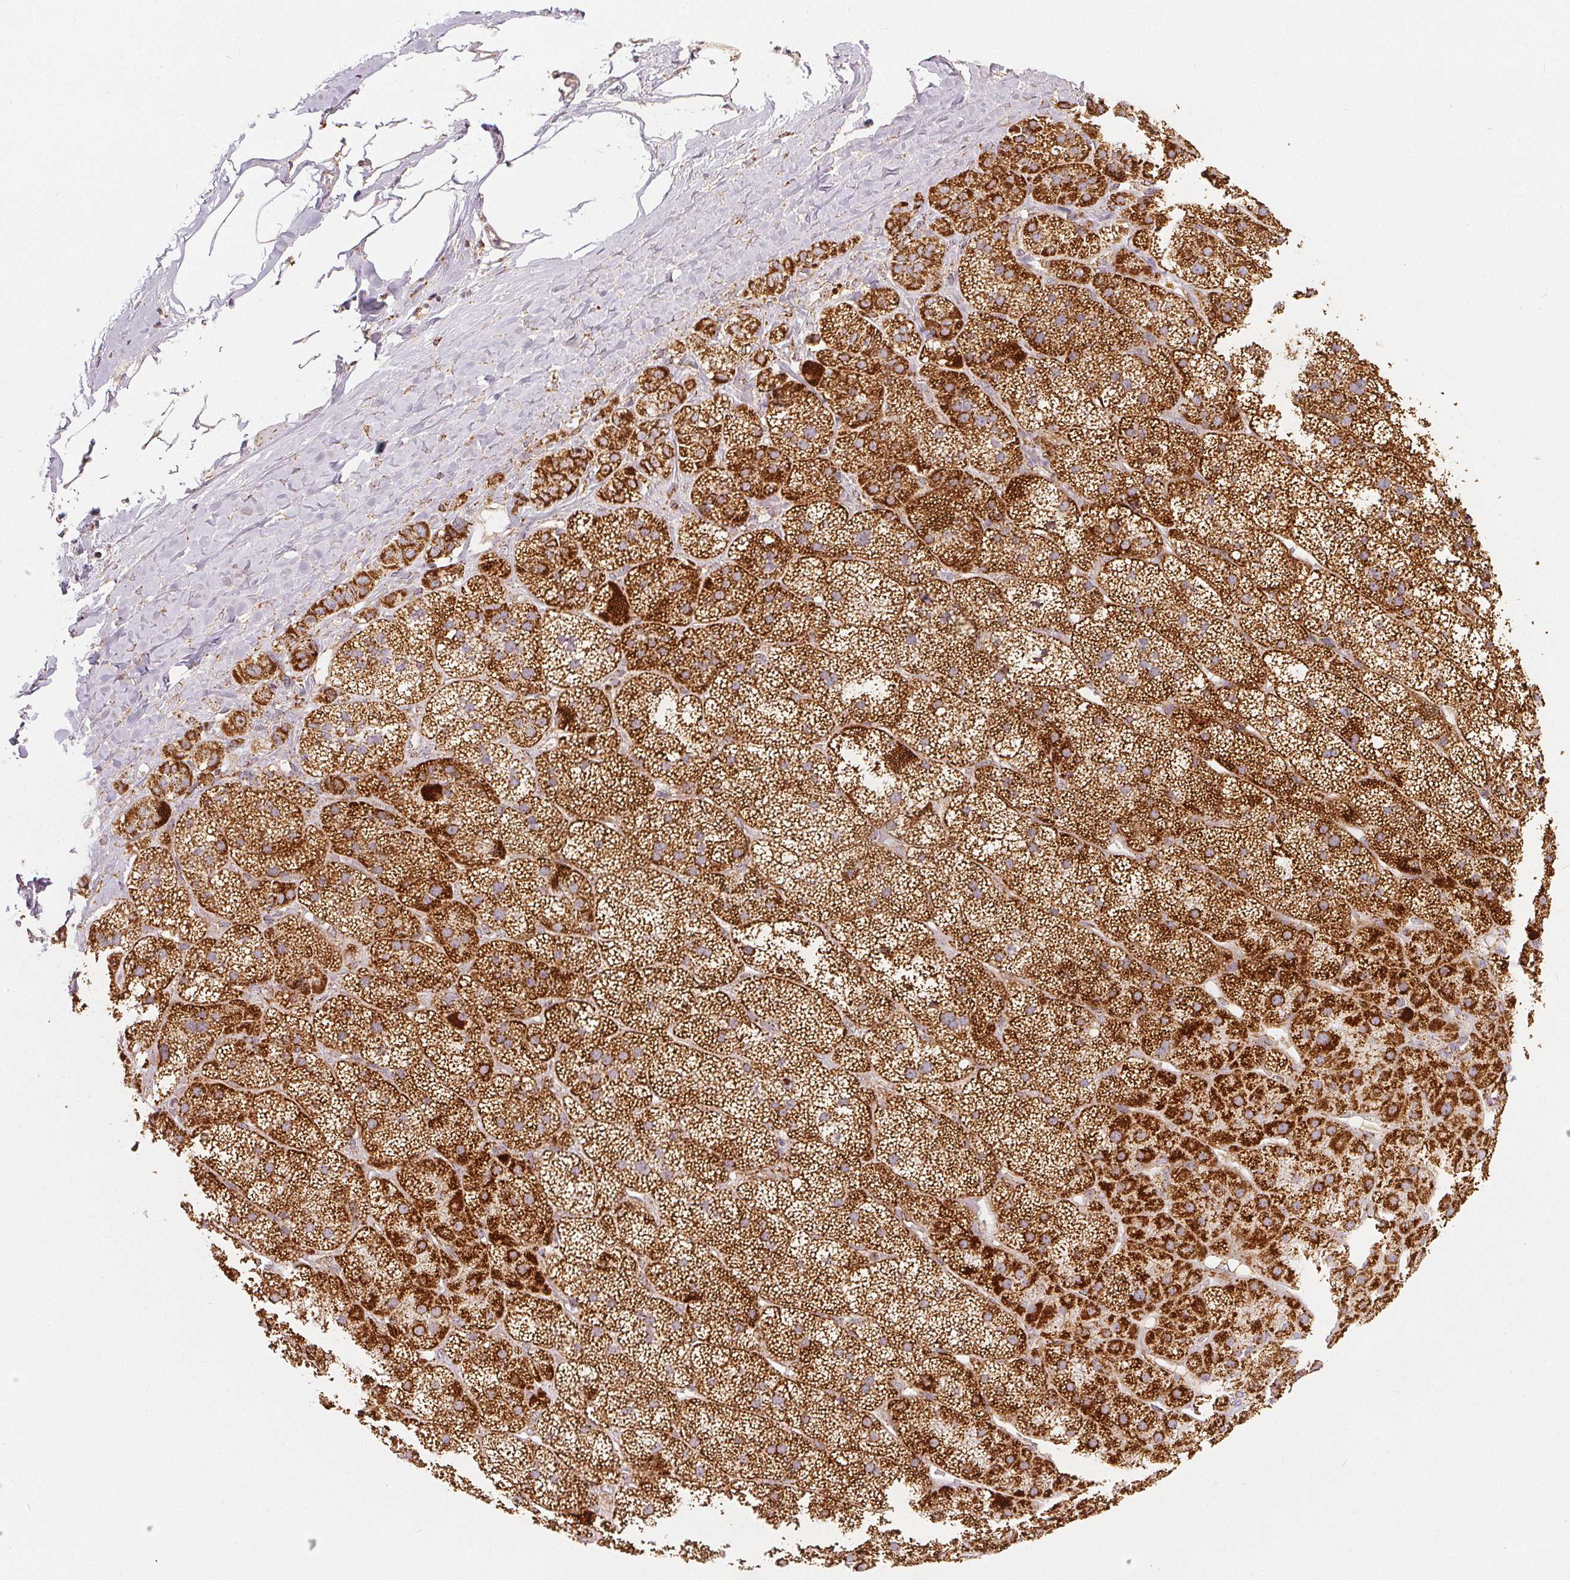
{"staining": {"intensity": "strong", "quantity": ">75%", "location": "cytoplasmic/membranous"}, "tissue": "adrenal gland", "cell_type": "Glandular cells", "image_type": "normal", "snomed": [{"axis": "morphology", "description": "Normal tissue, NOS"}, {"axis": "topography", "description": "Adrenal gland"}], "caption": "High-power microscopy captured an immunohistochemistry histopathology image of normal adrenal gland, revealing strong cytoplasmic/membranous positivity in approximately >75% of glandular cells.", "gene": "SDHB", "patient": {"sex": "male", "age": 57}}